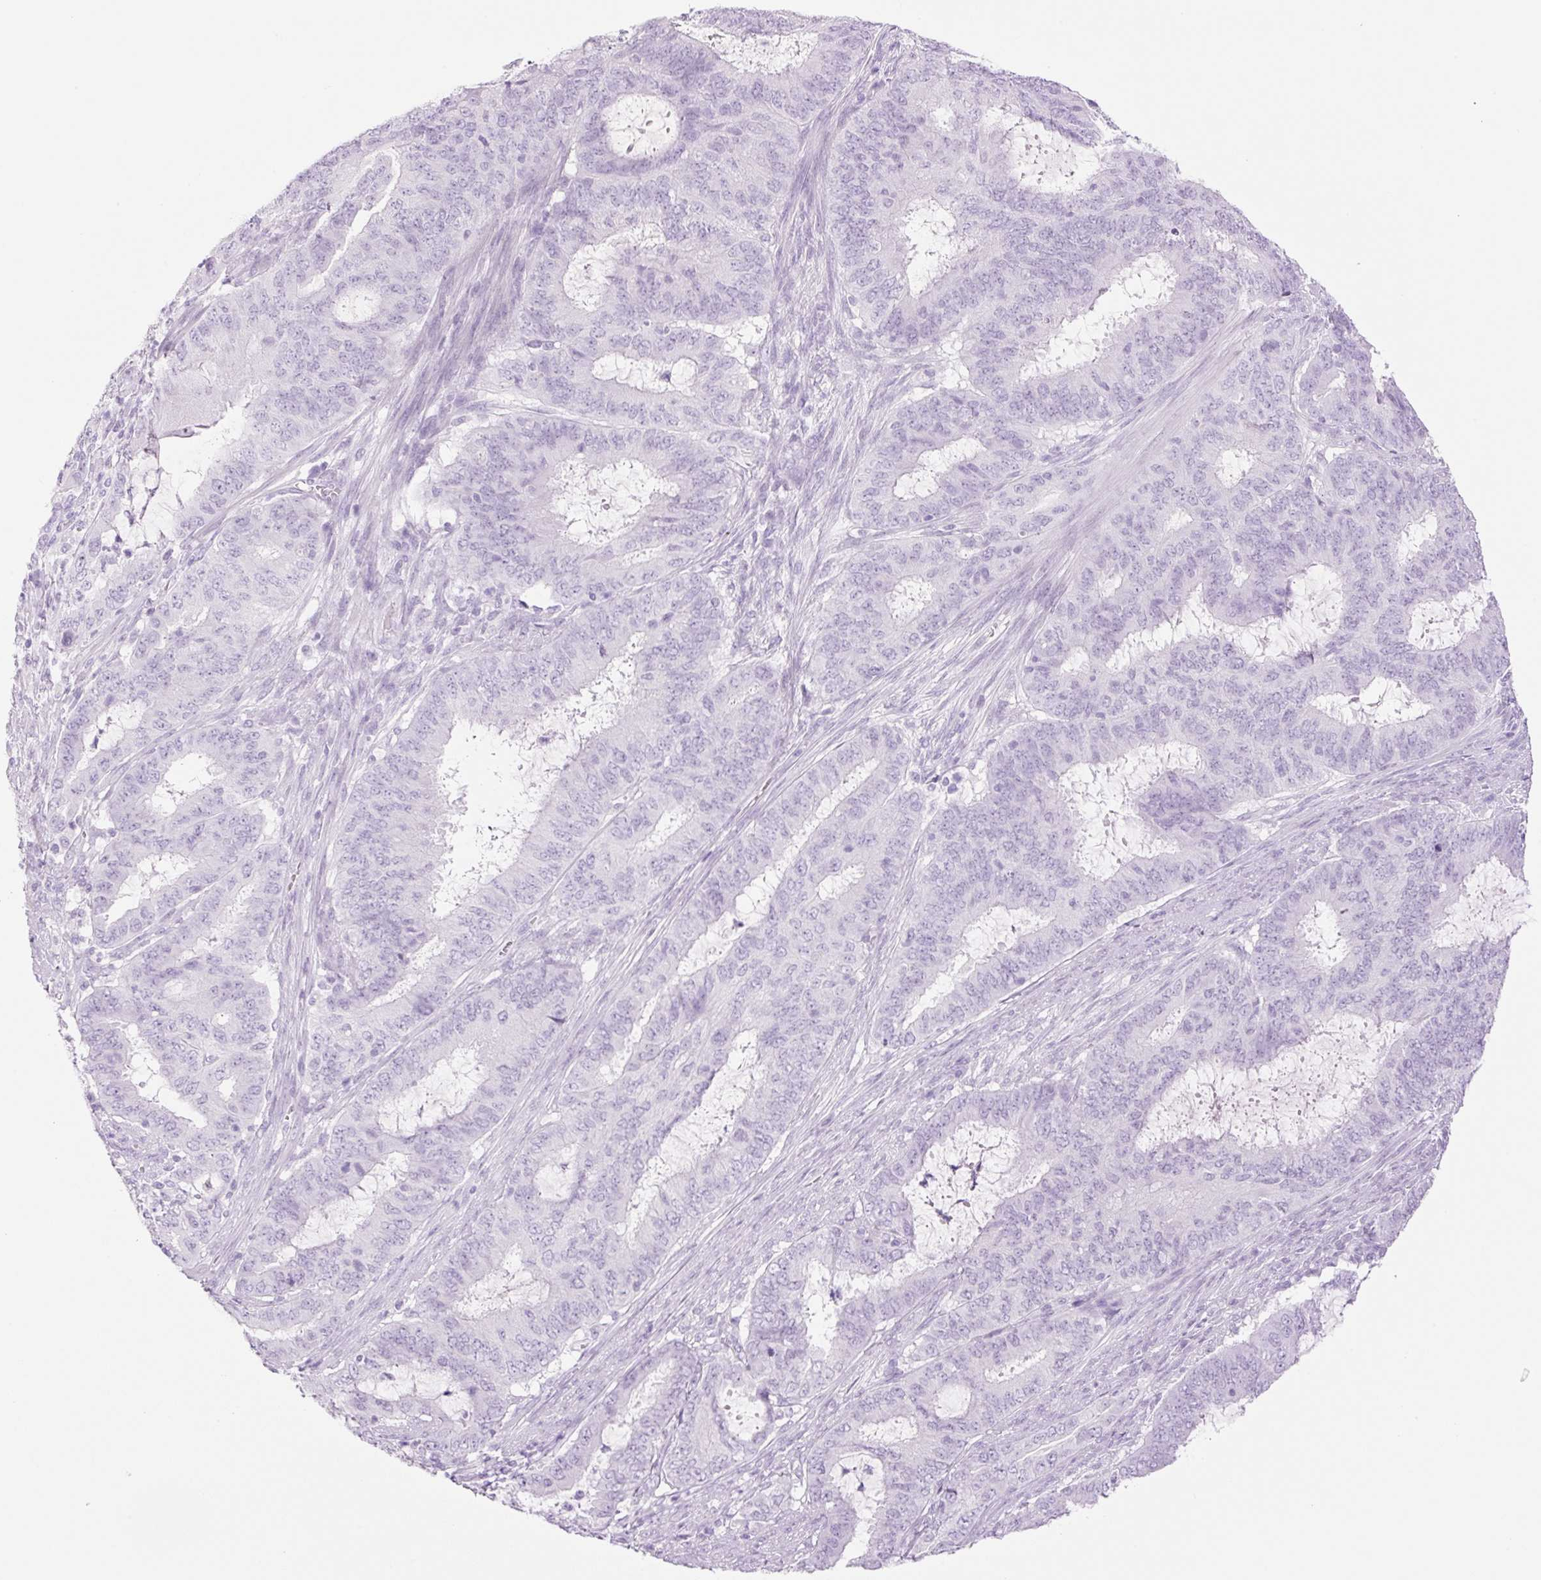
{"staining": {"intensity": "negative", "quantity": "none", "location": "none"}, "tissue": "endometrial cancer", "cell_type": "Tumor cells", "image_type": "cancer", "snomed": [{"axis": "morphology", "description": "Adenocarcinoma, NOS"}, {"axis": "topography", "description": "Endometrium"}], "caption": "Tumor cells are negative for brown protein staining in endometrial cancer.", "gene": "SP140L", "patient": {"sex": "female", "age": 51}}